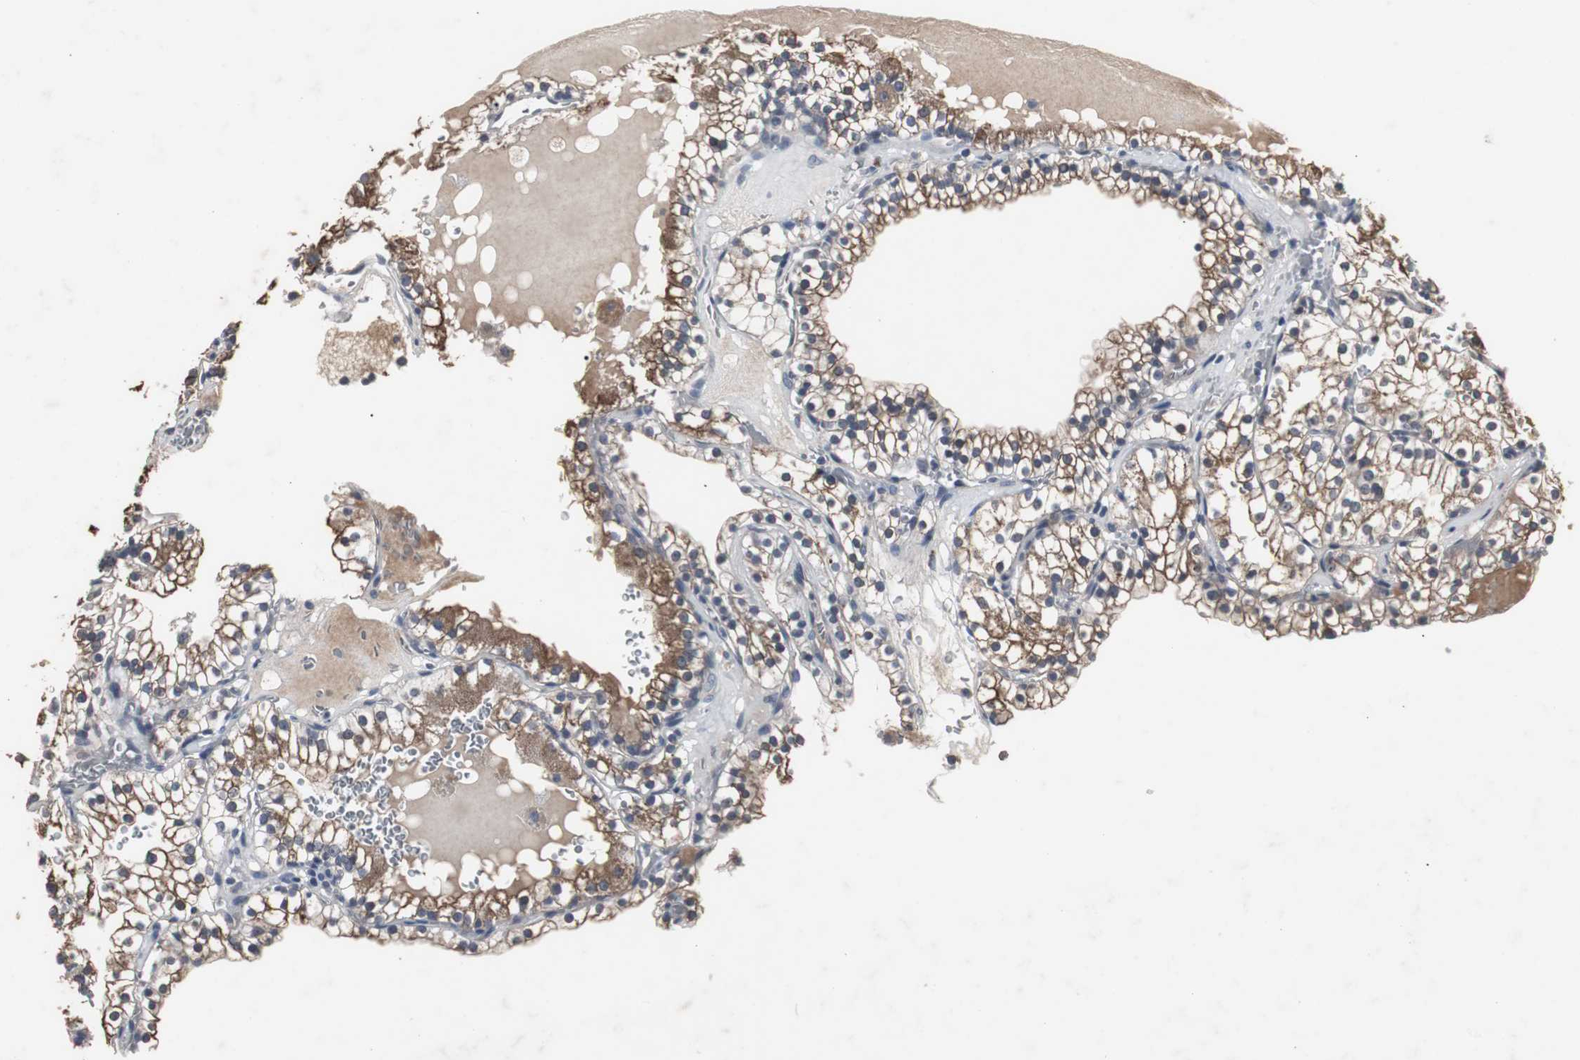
{"staining": {"intensity": "moderate", "quantity": ">75%", "location": "cytoplasmic/membranous"}, "tissue": "renal cancer", "cell_type": "Tumor cells", "image_type": "cancer", "snomed": [{"axis": "morphology", "description": "Neoplasm, malignant, NOS"}, {"axis": "topography", "description": "Kidney"}], "caption": "Immunohistochemical staining of human renal cancer (neoplasm (malignant)) shows moderate cytoplasmic/membranous protein staining in about >75% of tumor cells.", "gene": "ACAA1", "patient": {"sex": "male", "age": 28}}